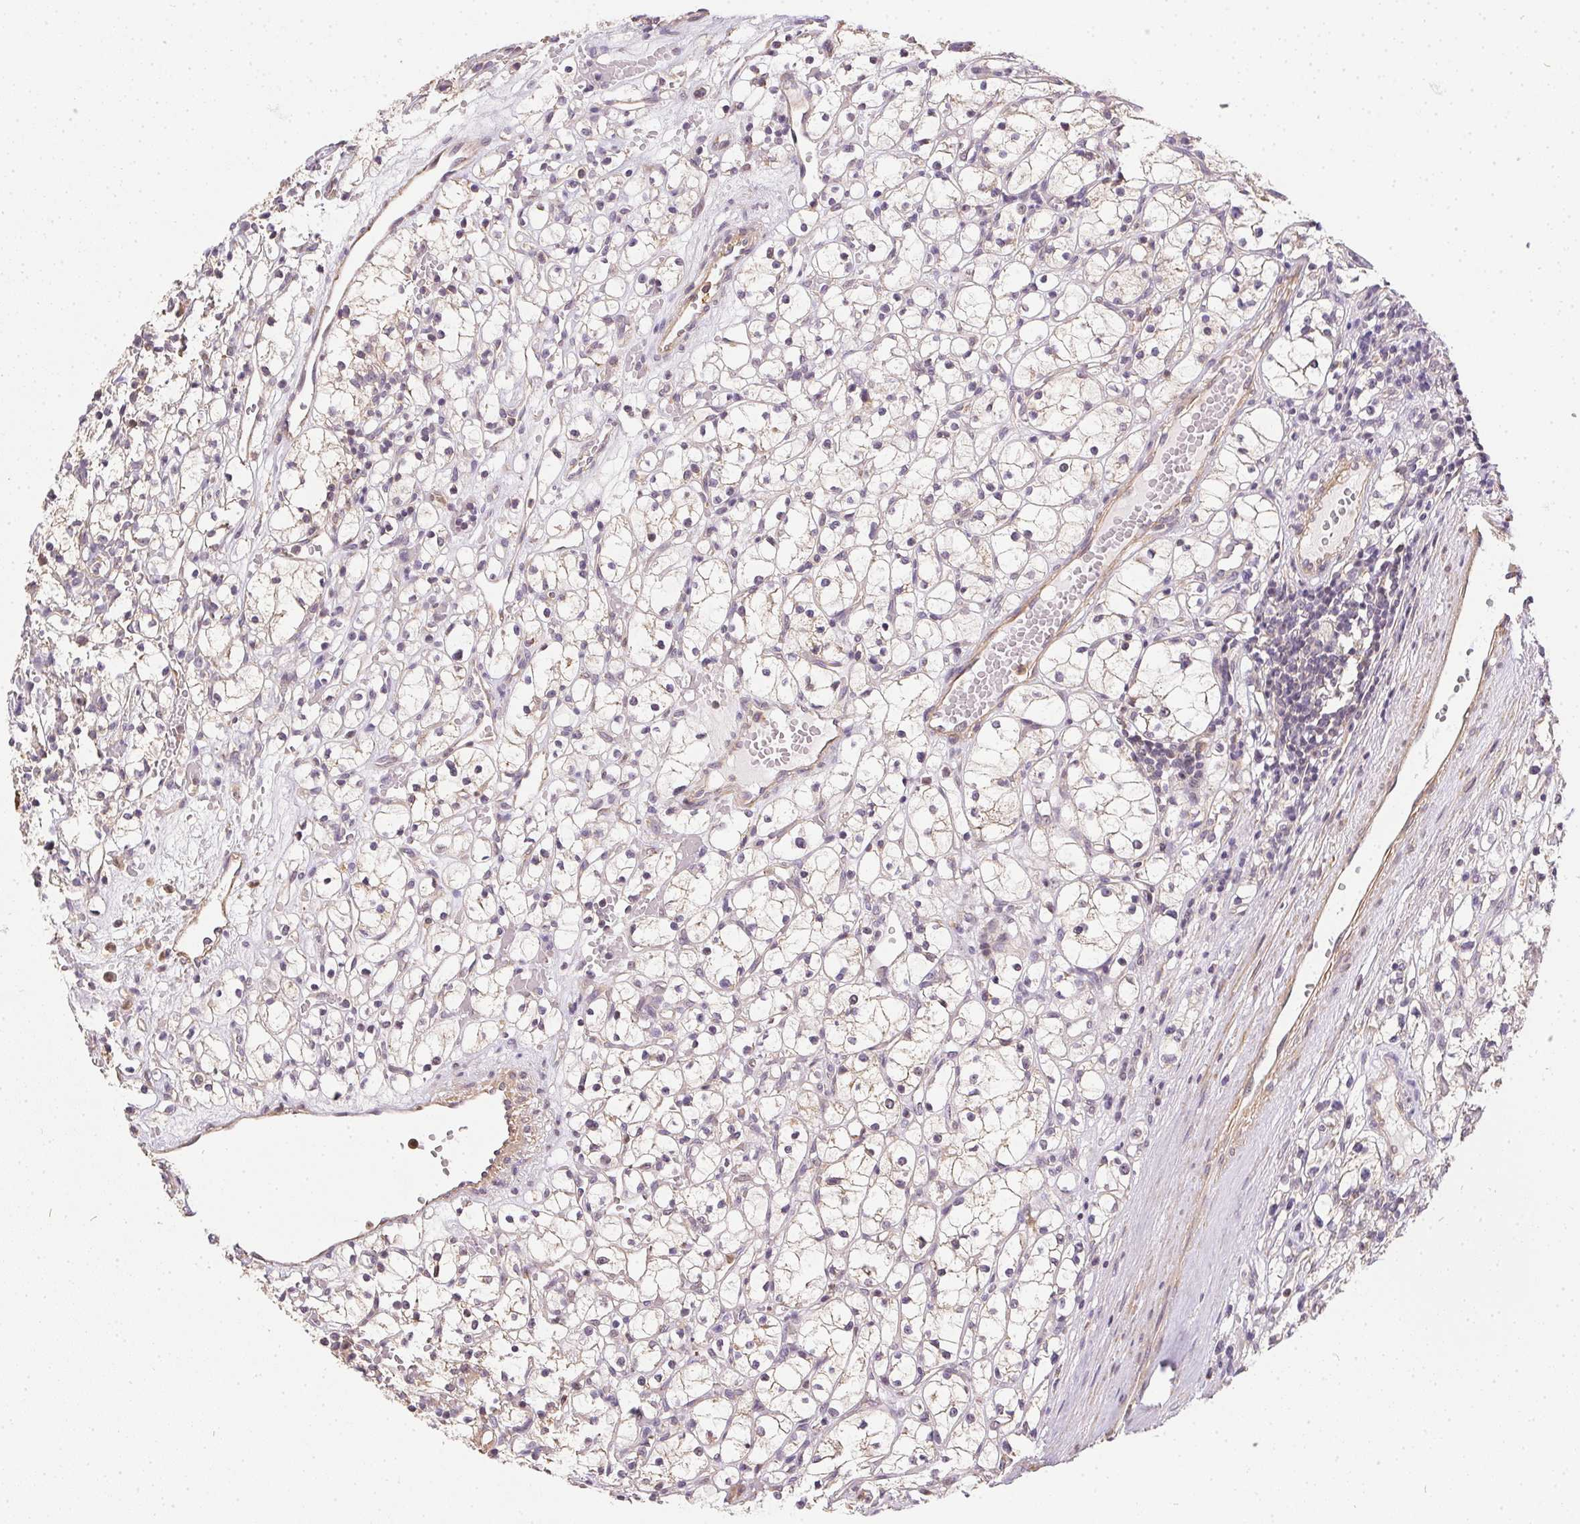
{"staining": {"intensity": "weak", "quantity": "<25%", "location": "cytoplasmic/membranous"}, "tissue": "renal cancer", "cell_type": "Tumor cells", "image_type": "cancer", "snomed": [{"axis": "morphology", "description": "Adenocarcinoma, NOS"}, {"axis": "topography", "description": "Kidney"}], "caption": "A photomicrograph of adenocarcinoma (renal) stained for a protein exhibits no brown staining in tumor cells.", "gene": "REV3L", "patient": {"sex": "female", "age": 59}}